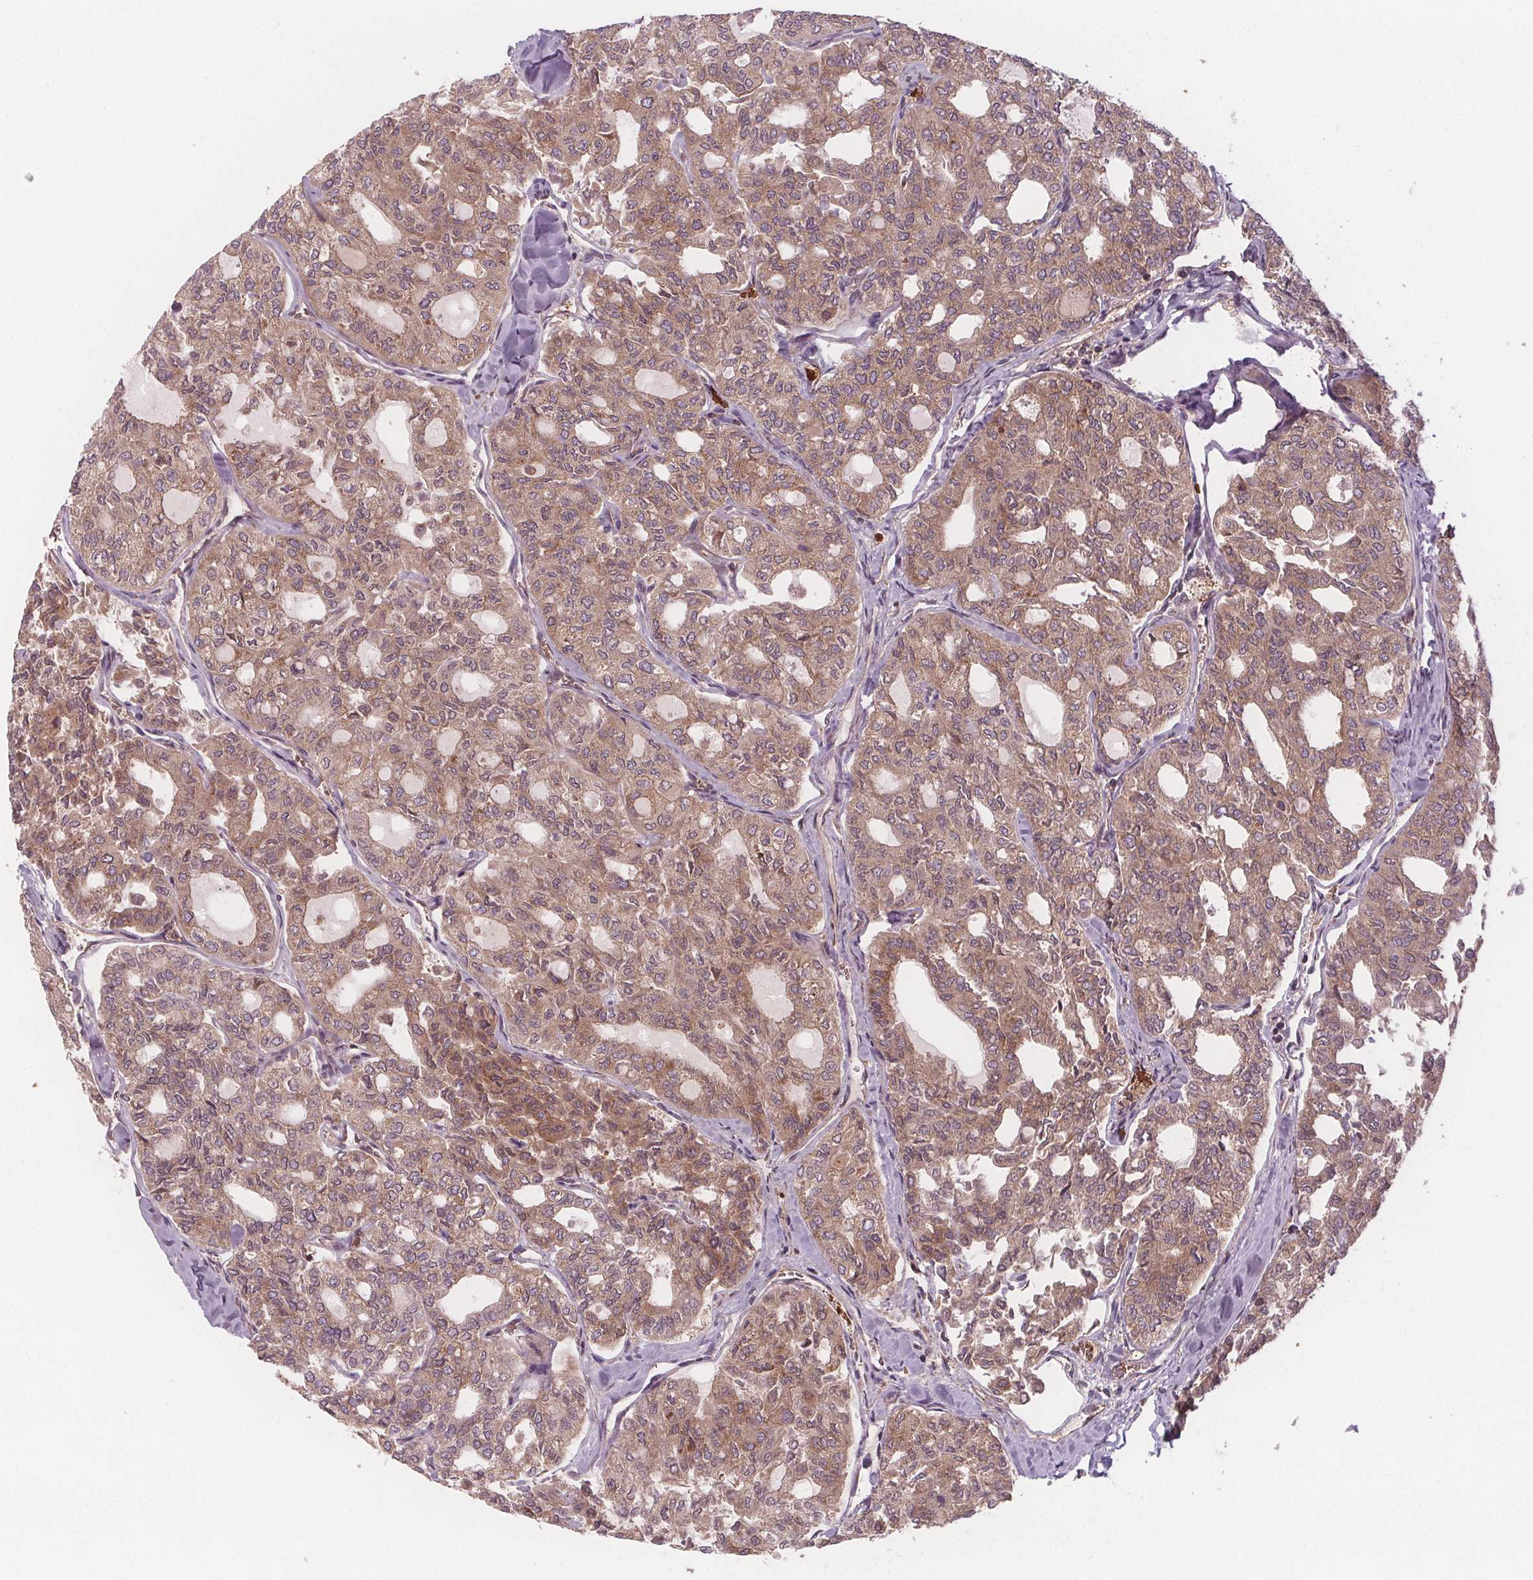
{"staining": {"intensity": "weak", "quantity": ">75%", "location": "cytoplasmic/membranous"}, "tissue": "thyroid cancer", "cell_type": "Tumor cells", "image_type": "cancer", "snomed": [{"axis": "morphology", "description": "Follicular adenoma carcinoma, NOS"}, {"axis": "topography", "description": "Thyroid gland"}], "caption": "Protein staining of thyroid cancer (follicular adenoma carcinoma) tissue demonstrates weak cytoplasmic/membranous staining in approximately >75% of tumor cells. Nuclei are stained in blue.", "gene": "EIF3D", "patient": {"sex": "male", "age": 75}}